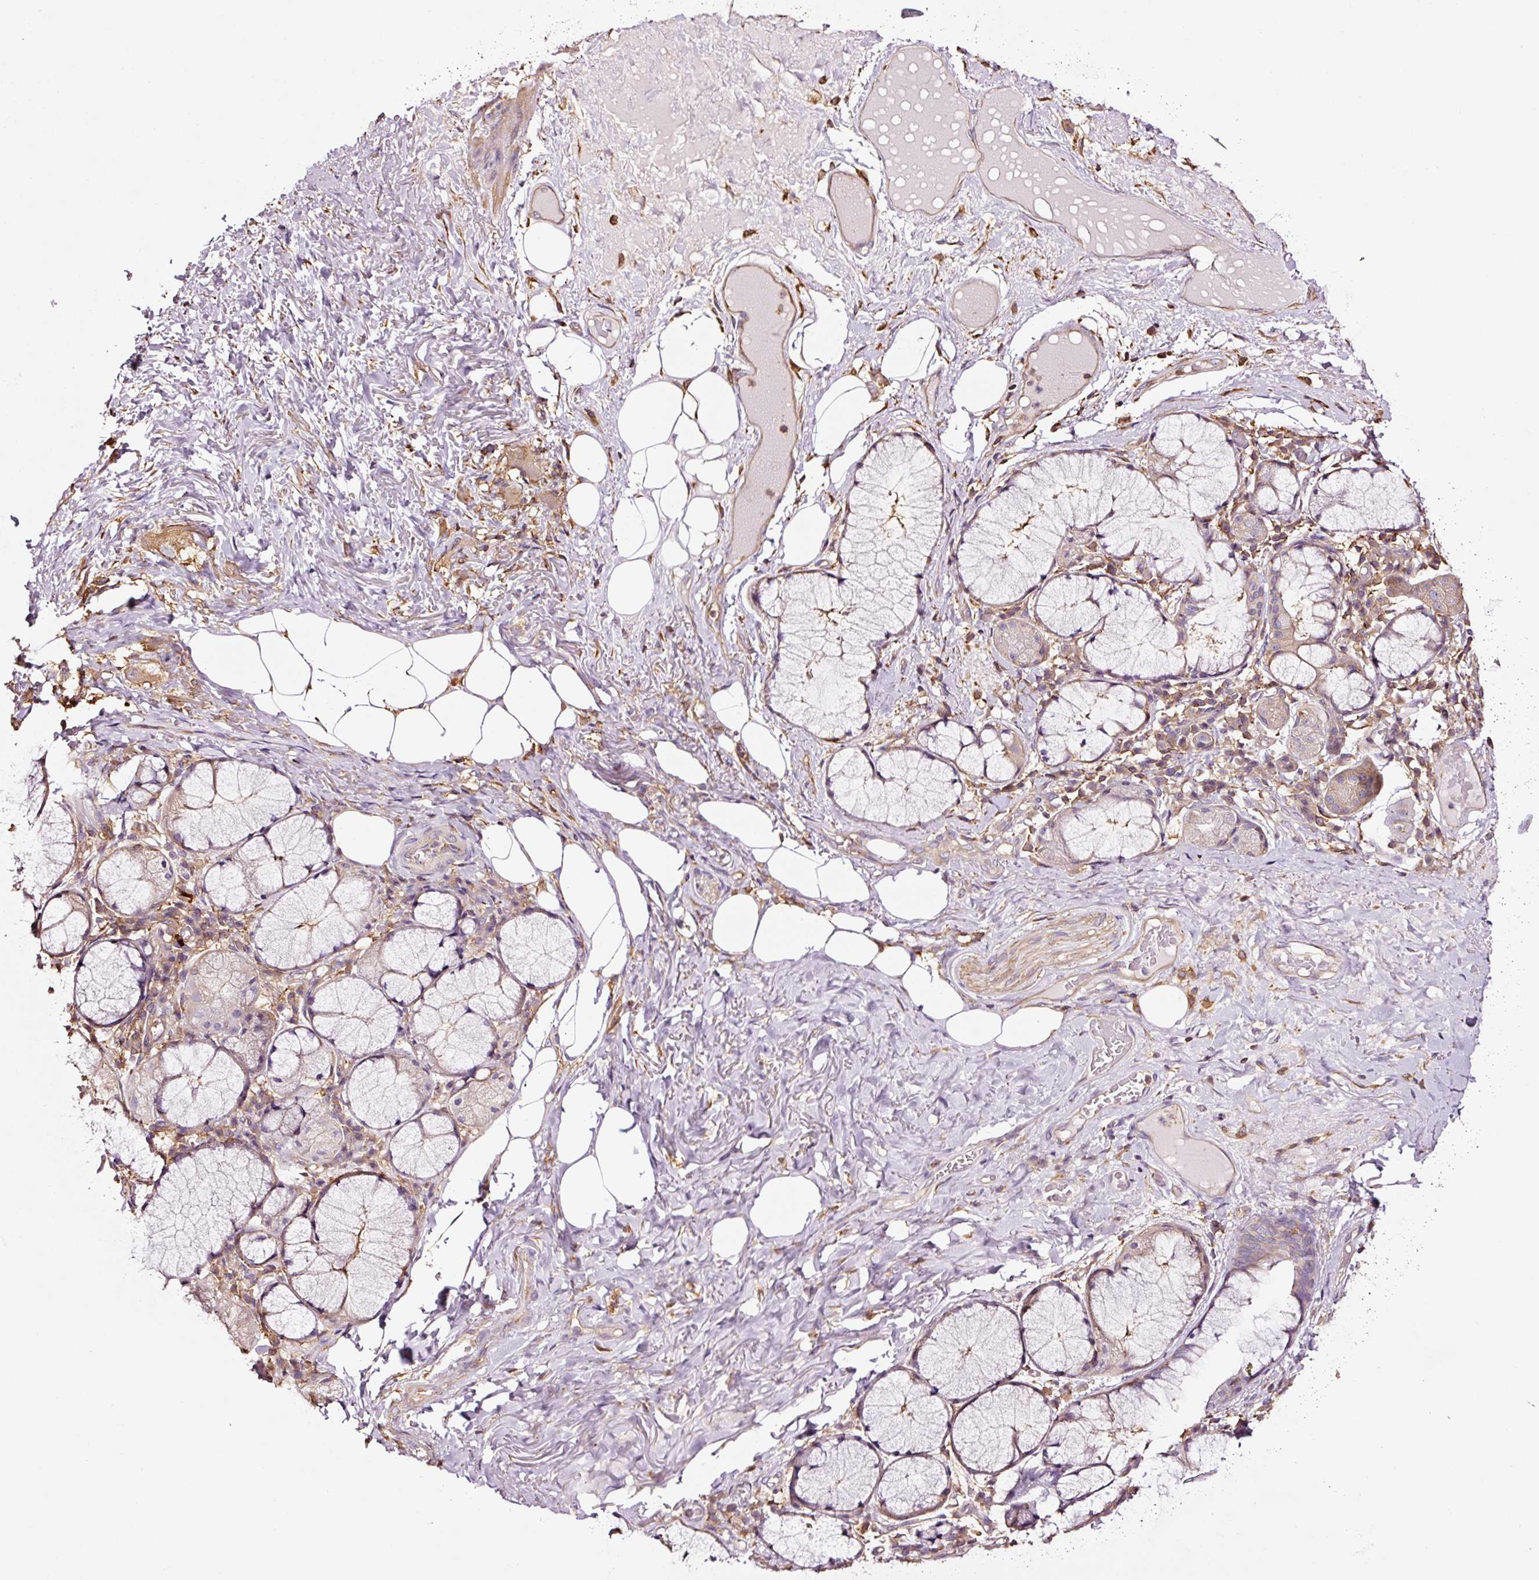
{"staining": {"intensity": "negative", "quantity": "none", "location": "none"}, "tissue": "adipose tissue", "cell_type": "Adipocytes", "image_type": "normal", "snomed": [{"axis": "morphology", "description": "Normal tissue, NOS"}, {"axis": "topography", "description": "Cartilage tissue"}, {"axis": "topography", "description": "Bronchus"}], "caption": "DAB immunohistochemical staining of normal adipose tissue displays no significant staining in adipocytes.", "gene": "METAP1", "patient": {"sex": "male", "age": 56}}